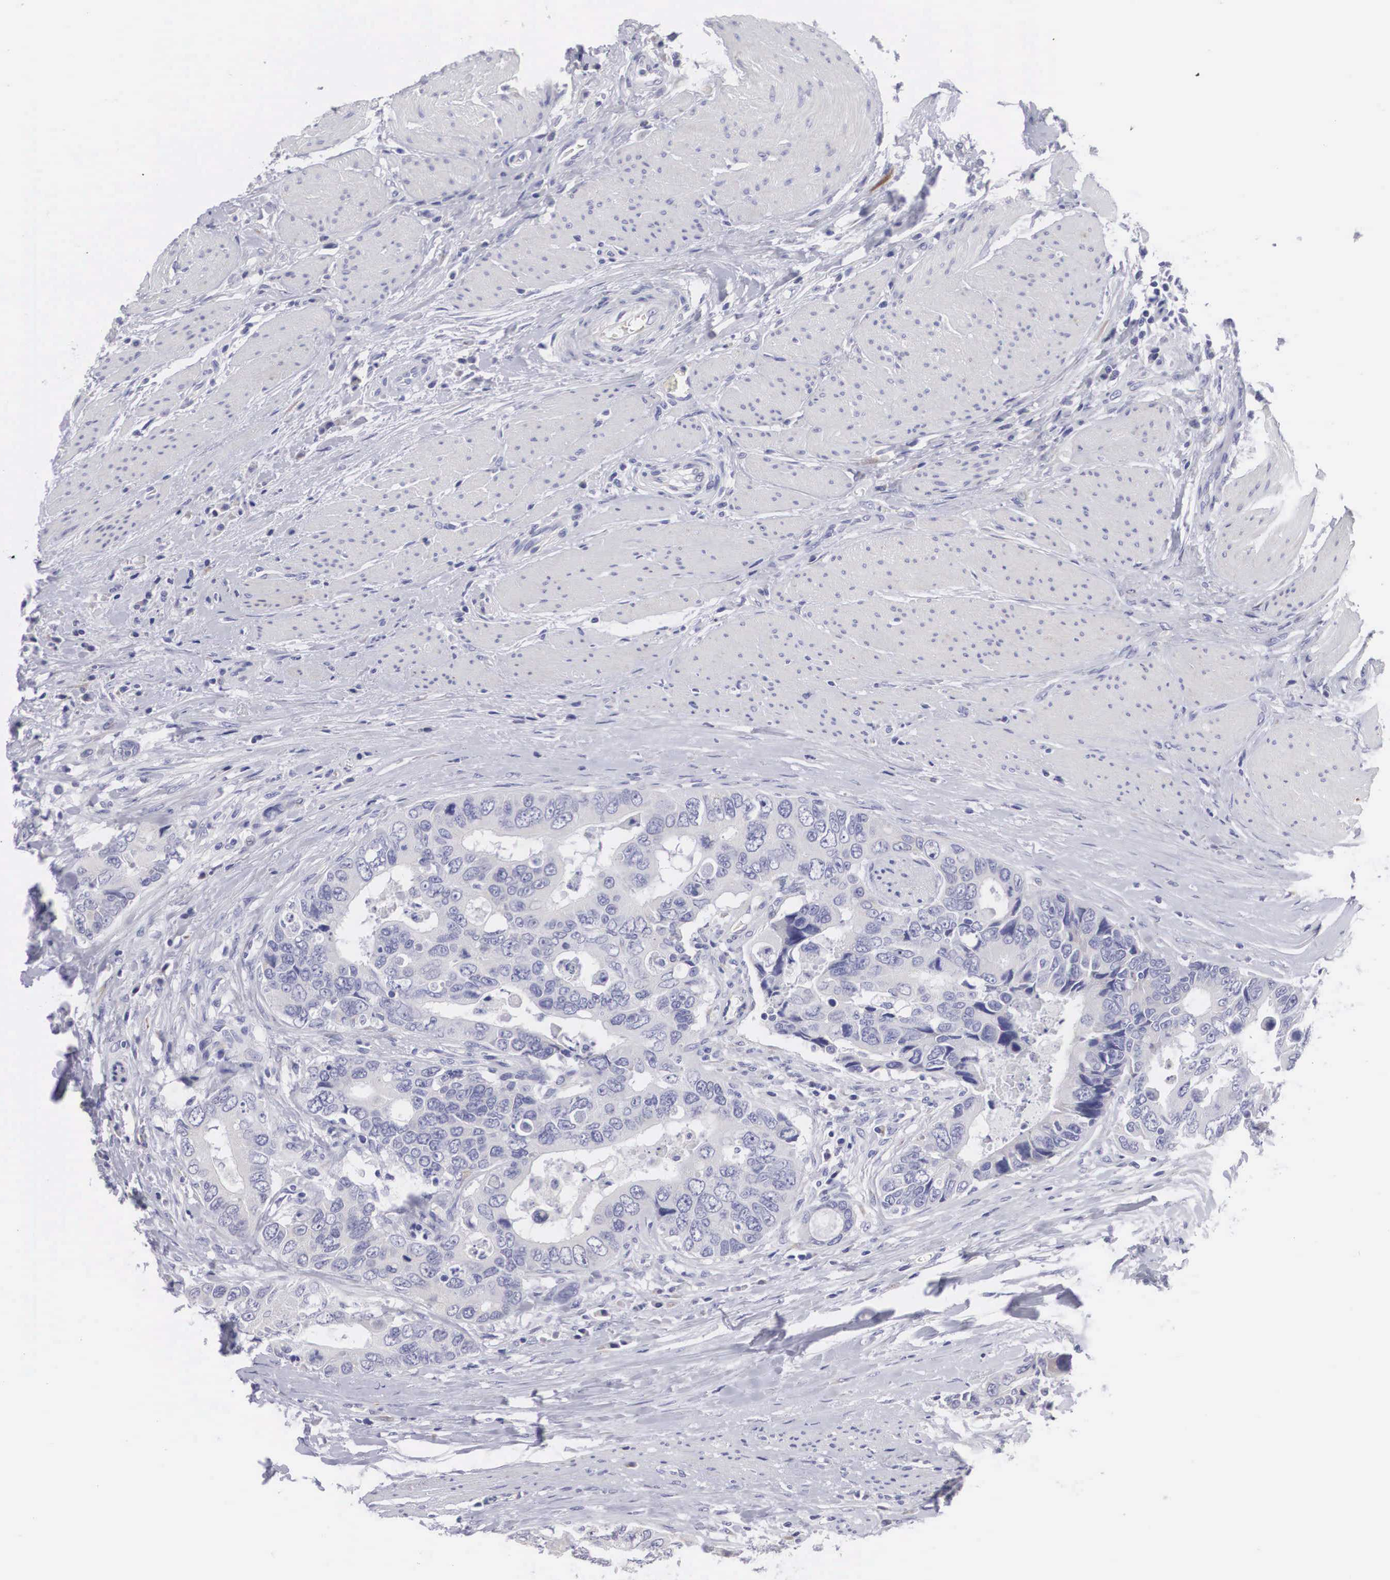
{"staining": {"intensity": "negative", "quantity": "none", "location": "none"}, "tissue": "colorectal cancer", "cell_type": "Tumor cells", "image_type": "cancer", "snomed": [{"axis": "morphology", "description": "Adenocarcinoma, NOS"}, {"axis": "topography", "description": "Rectum"}], "caption": "DAB immunohistochemical staining of adenocarcinoma (colorectal) displays no significant positivity in tumor cells.", "gene": "ARMCX3", "patient": {"sex": "female", "age": 67}}